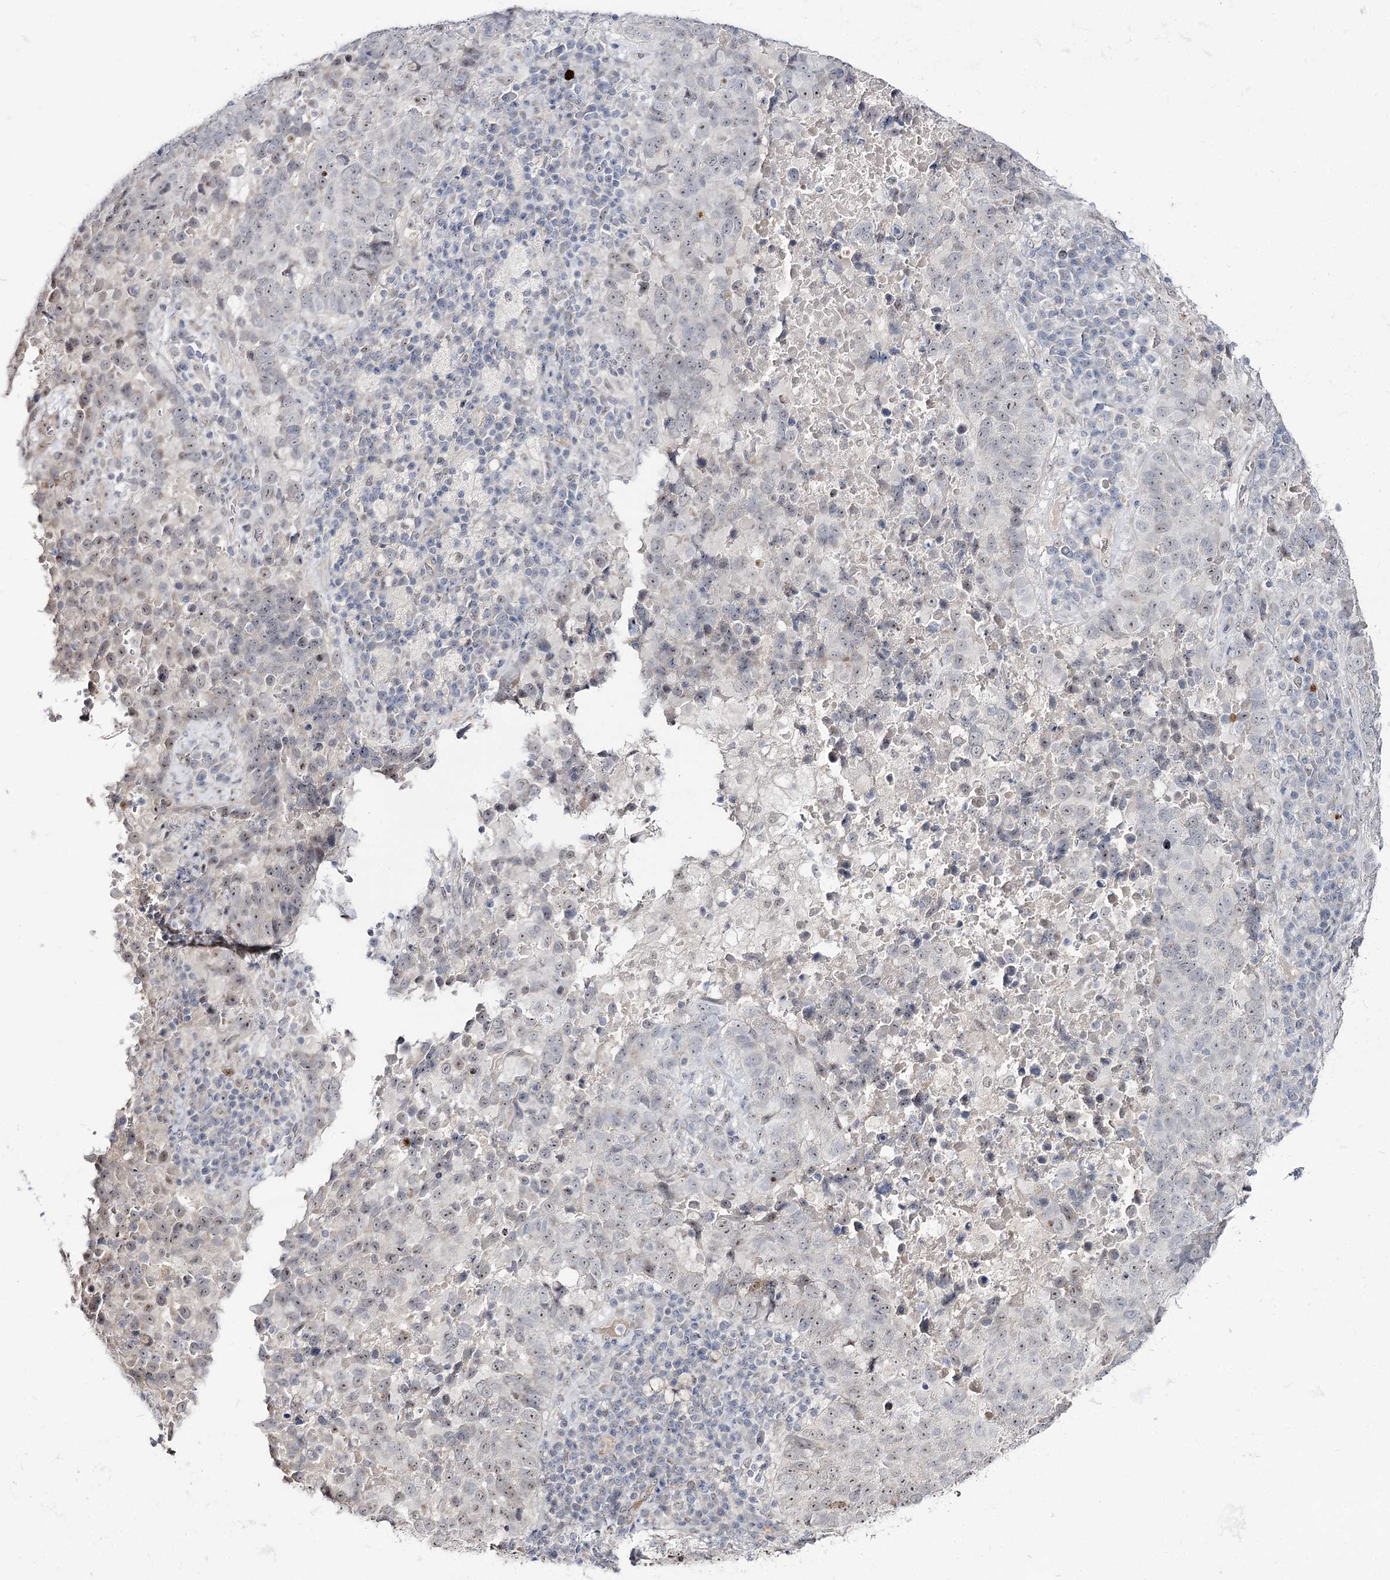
{"staining": {"intensity": "weak", "quantity": "25%-75%", "location": "nuclear"}, "tissue": "lung cancer", "cell_type": "Tumor cells", "image_type": "cancer", "snomed": [{"axis": "morphology", "description": "Squamous cell carcinoma, NOS"}, {"axis": "topography", "description": "Lung"}], "caption": "Lung squamous cell carcinoma tissue exhibits weak nuclear staining in about 25%-75% of tumor cells", "gene": "RRP9", "patient": {"sex": "male", "age": 73}}